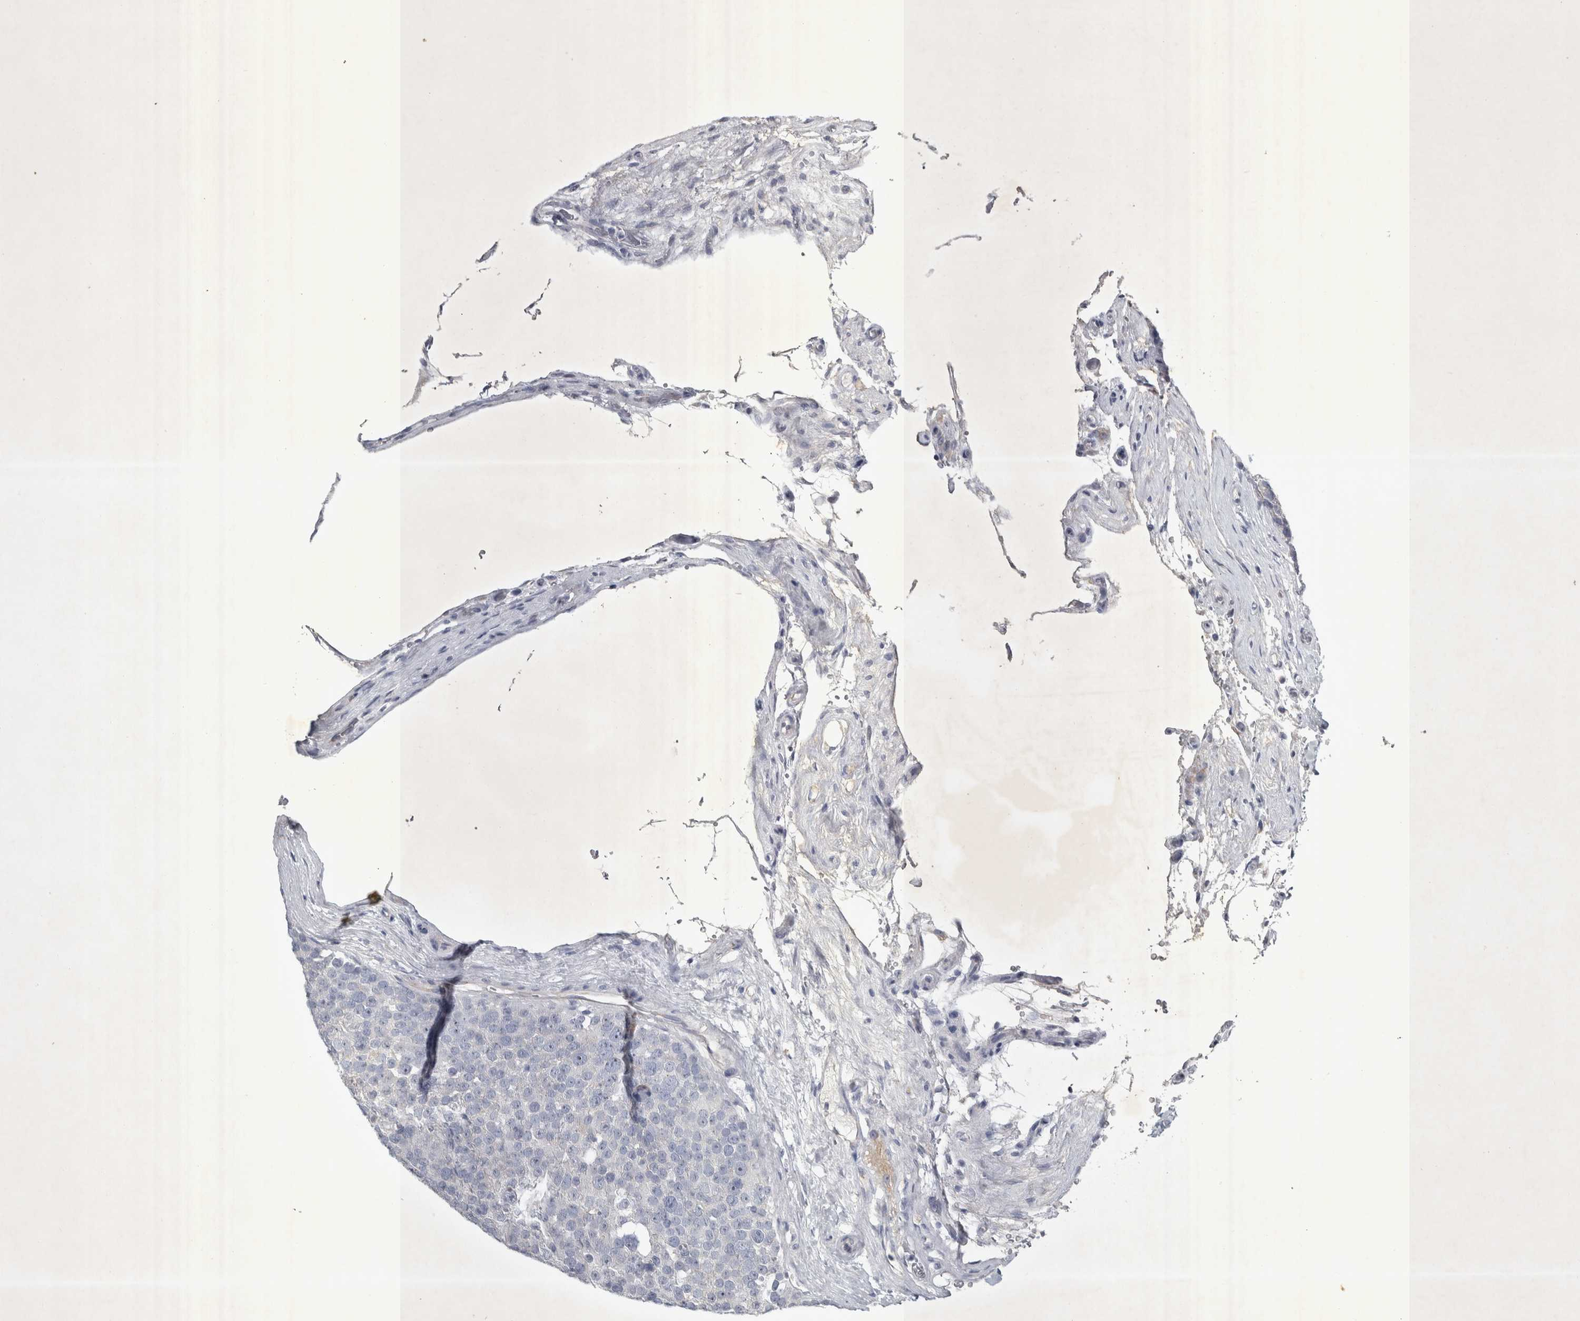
{"staining": {"intensity": "negative", "quantity": "none", "location": "none"}, "tissue": "testis cancer", "cell_type": "Tumor cells", "image_type": "cancer", "snomed": [{"axis": "morphology", "description": "Seminoma, NOS"}, {"axis": "topography", "description": "Testis"}], "caption": "IHC photomicrograph of testis seminoma stained for a protein (brown), which displays no staining in tumor cells.", "gene": "FXYD7", "patient": {"sex": "male", "age": 71}}